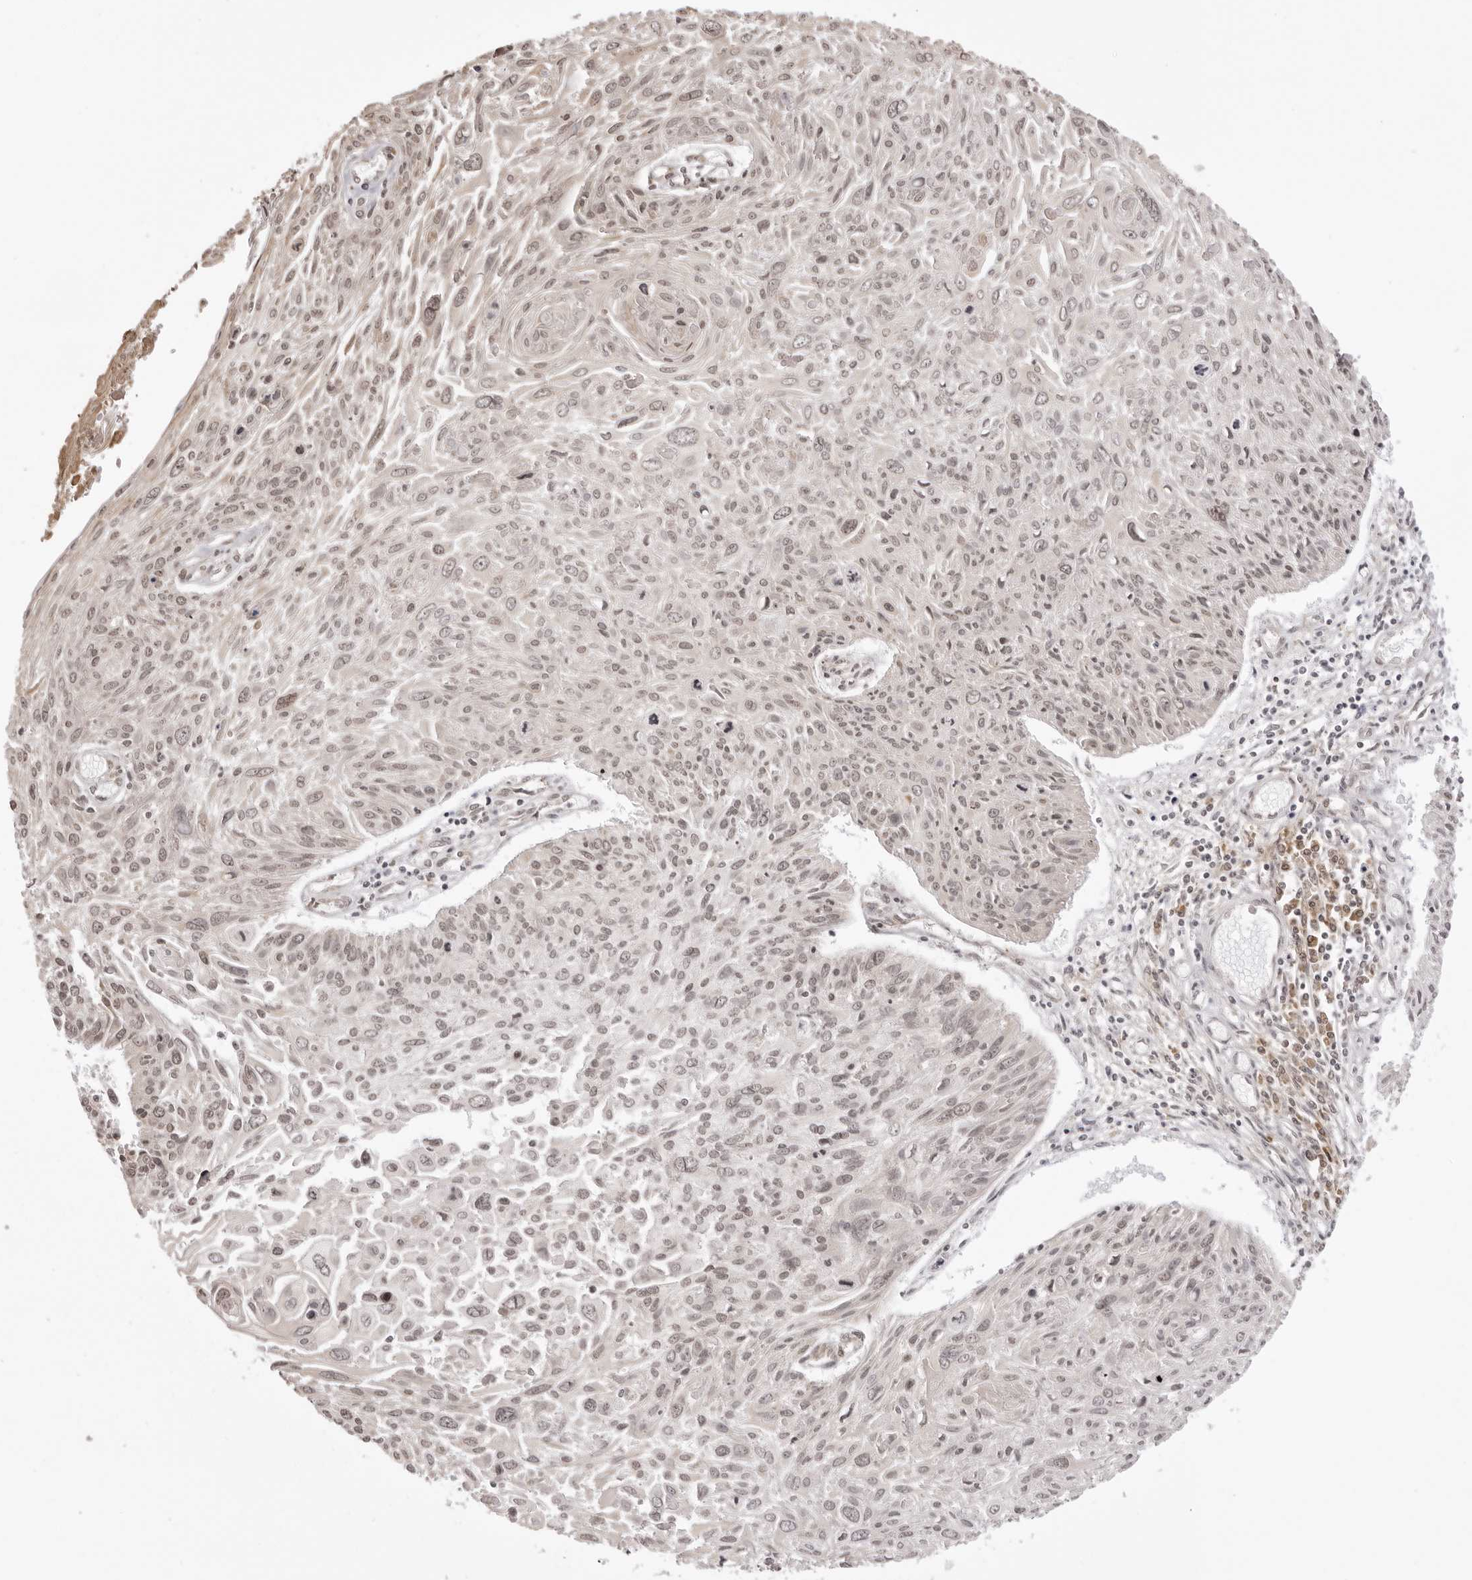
{"staining": {"intensity": "weak", "quantity": "25%-75%", "location": "nuclear"}, "tissue": "cervical cancer", "cell_type": "Tumor cells", "image_type": "cancer", "snomed": [{"axis": "morphology", "description": "Squamous cell carcinoma, NOS"}, {"axis": "topography", "description": "Cervix"}], "caption": "Human cervical cancer (squamous cell carcinoma) stained with a brown dye displays weak nuclear positive expression in approximately 25%-75% of tumor cells.", "gene": "ZC3H11A", "patient": {"sex": "female", "age": 51}}